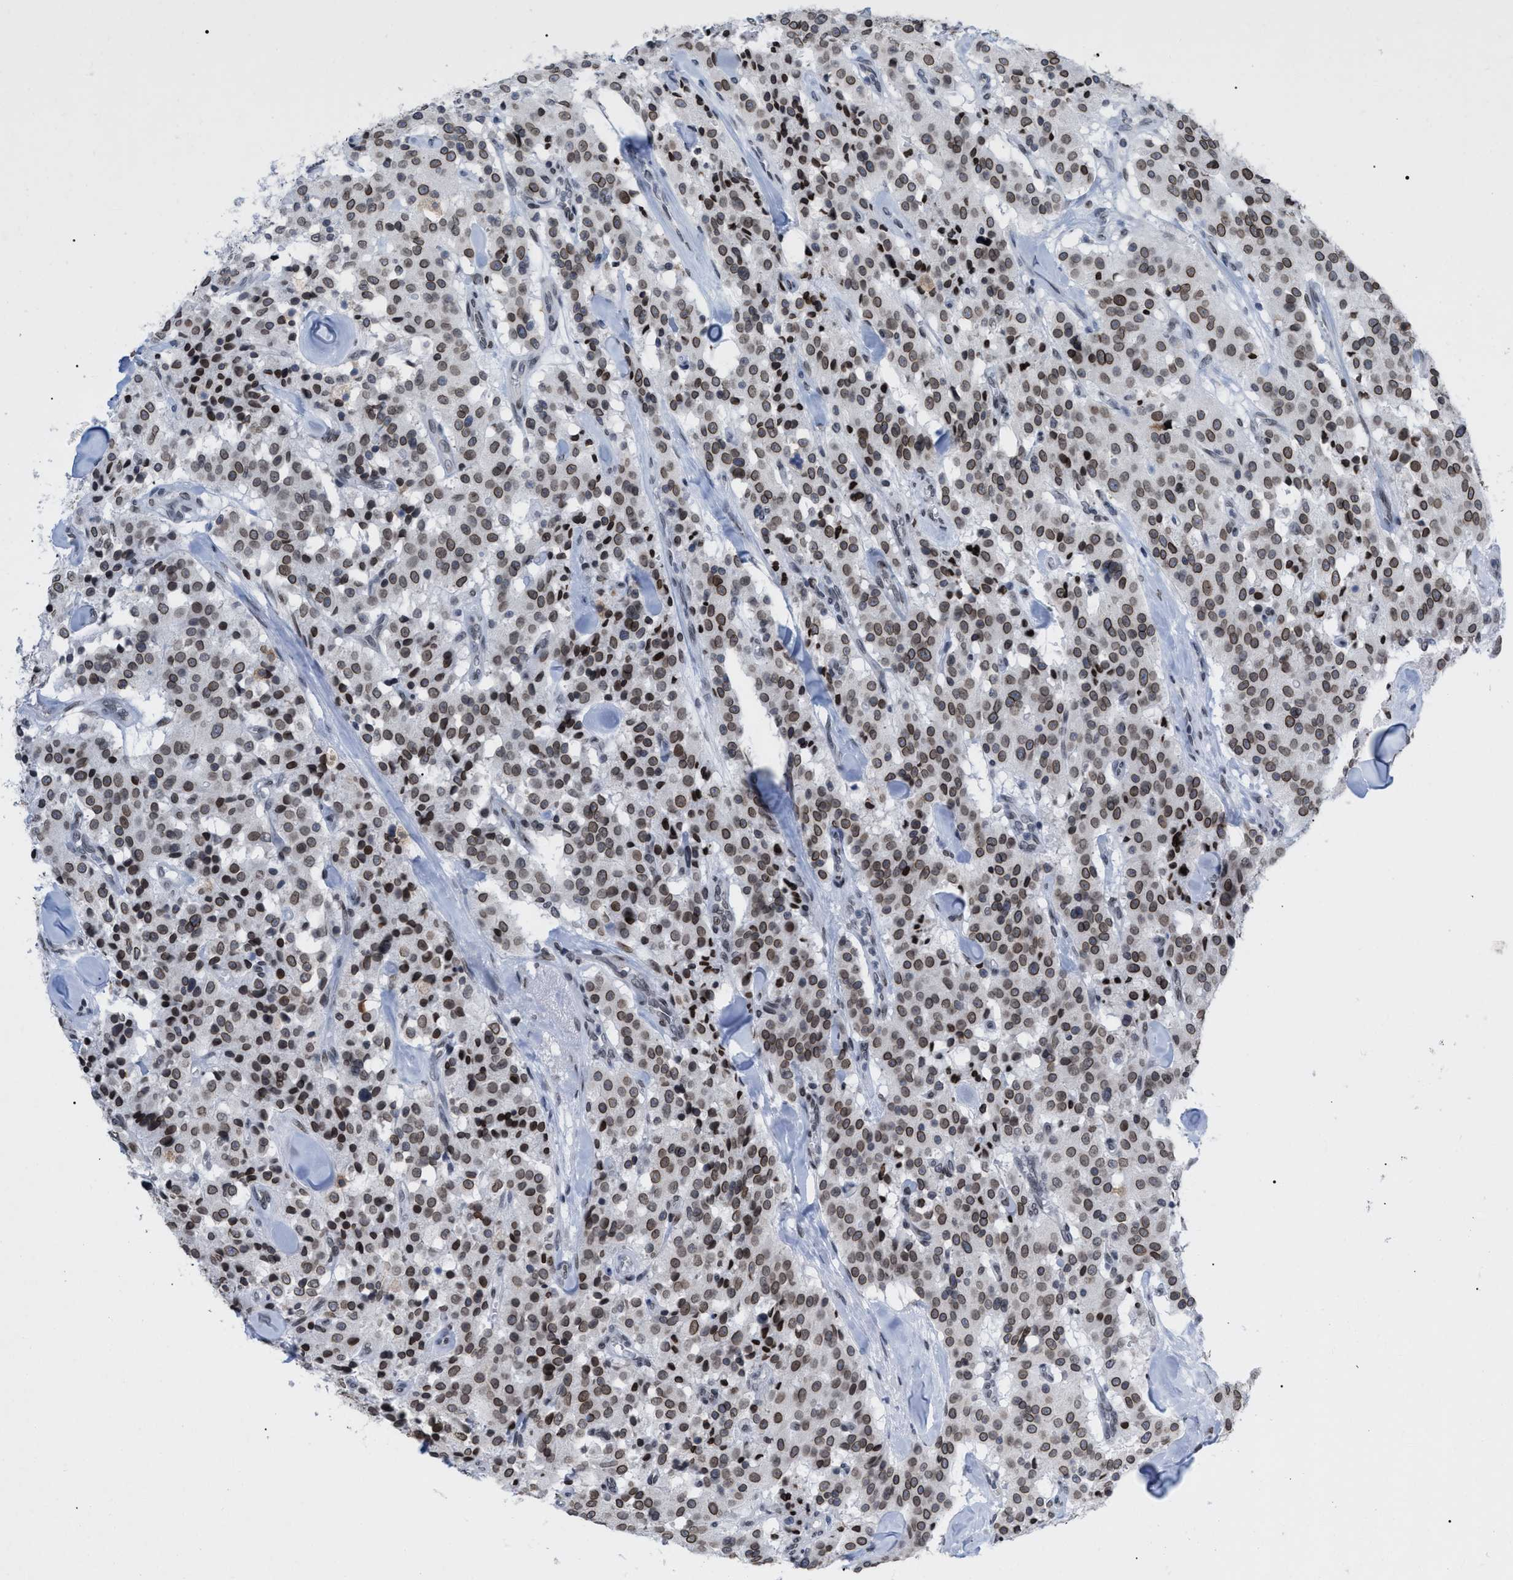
{"staining": {"intensity": "moderate", "quantity": ">75%", "location": "cytoplasmic/membranous,nuclear"}, "tissue": "carcinoid", "cell_type": "Tumor cells", "image_type": "cancer", "snomed": [{"axis": "morphology", "description": "Carcinoid, malignant, NOS"}, {"axis": "topography", "description": "Lung"}], "caption": "The photomicrograph reveals staining of carcinoid, revealing moderate cytoplasmic/membranous and nuclear protein expression (brown color) within tumor cells.", "gene": "TPR", "patient": {"sex": "male", "age": 30}}